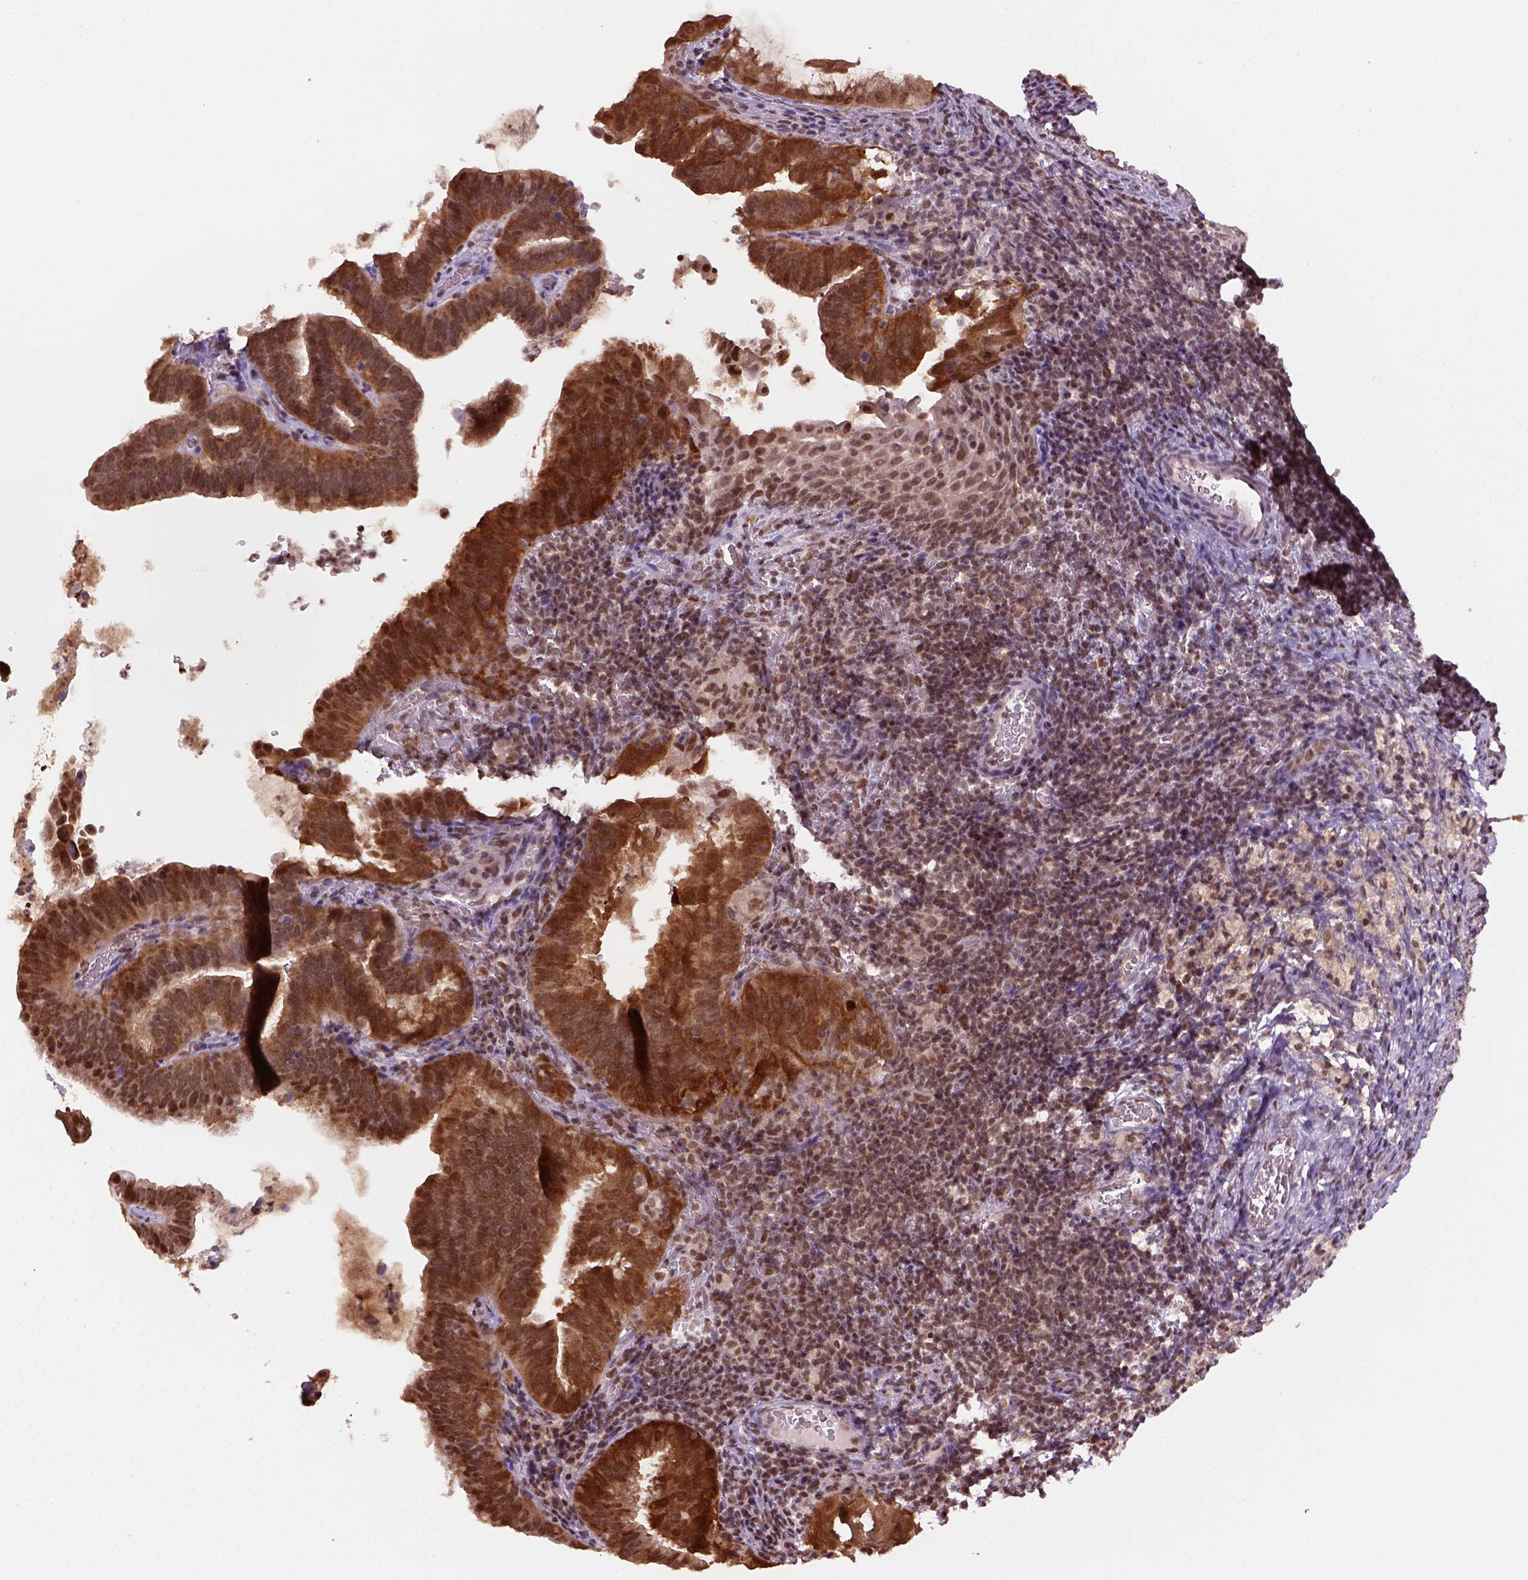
{"staining": {"intensity": "strong", "quantity": ">75%", "location": "cytoplasmic/membranous,nuclear"}, "tissue": "cervical cancer", "cell_type": "Tumor cells", "image_type": "cancer", "snomed": [{"axis": "morphology", "description": "Adenocarcinoma, NOS"}, {"axis": "topography", "description": "Cervix"}], "caption": "Brown immunohistochemical staining in human adenocarcinoma (cervical) demonstrates strong cytoplasmic/membranous and nuclear expression in approximately >75% of tumor cells.", "gene": "GOT1", "patient": {"sex": "female", "age": 61}}